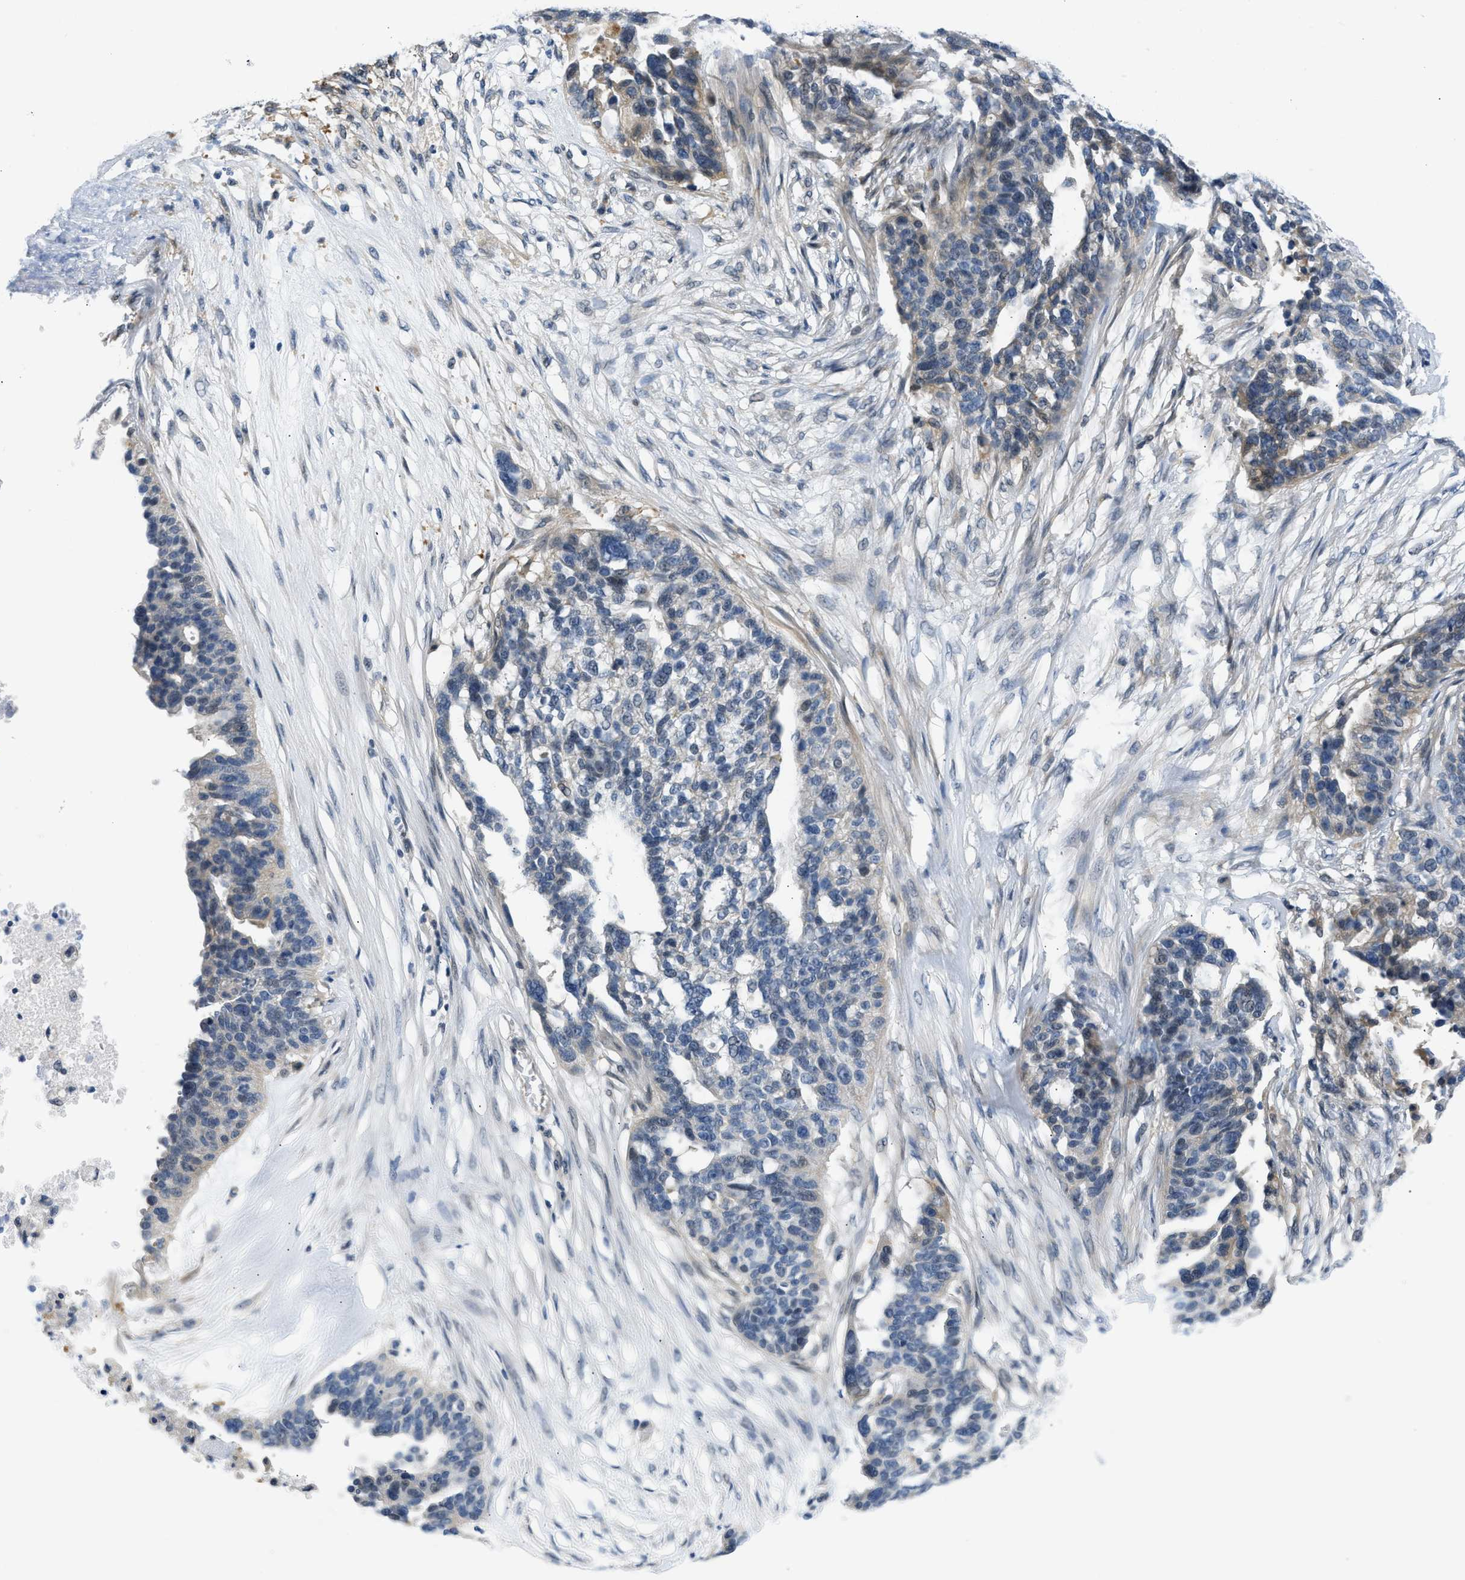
{"staining": {"intensity": "moderate", "quantity": "<25%", "location": "cytoplasmic/membranous"}, "tissue": "ovarian cancer", "cell_type": "Tumor cells", "image_type": "cancer", "snomed": [{"axis": "morphology", "description": "Cystadenocarcinoma, serous, NOS"}, {"axis": "topography", "description": "Ovary"}], "caption": "A brown stain labels moderate cytoplasmic/membranous expression of a protein in serous cystadenocarcinoma (ovarian) tumor cells. (DAB IHC with brightfield microscopy, high magnification).", "gene": "OLIG3", "patient": {"sex": "female", "age": 59}}